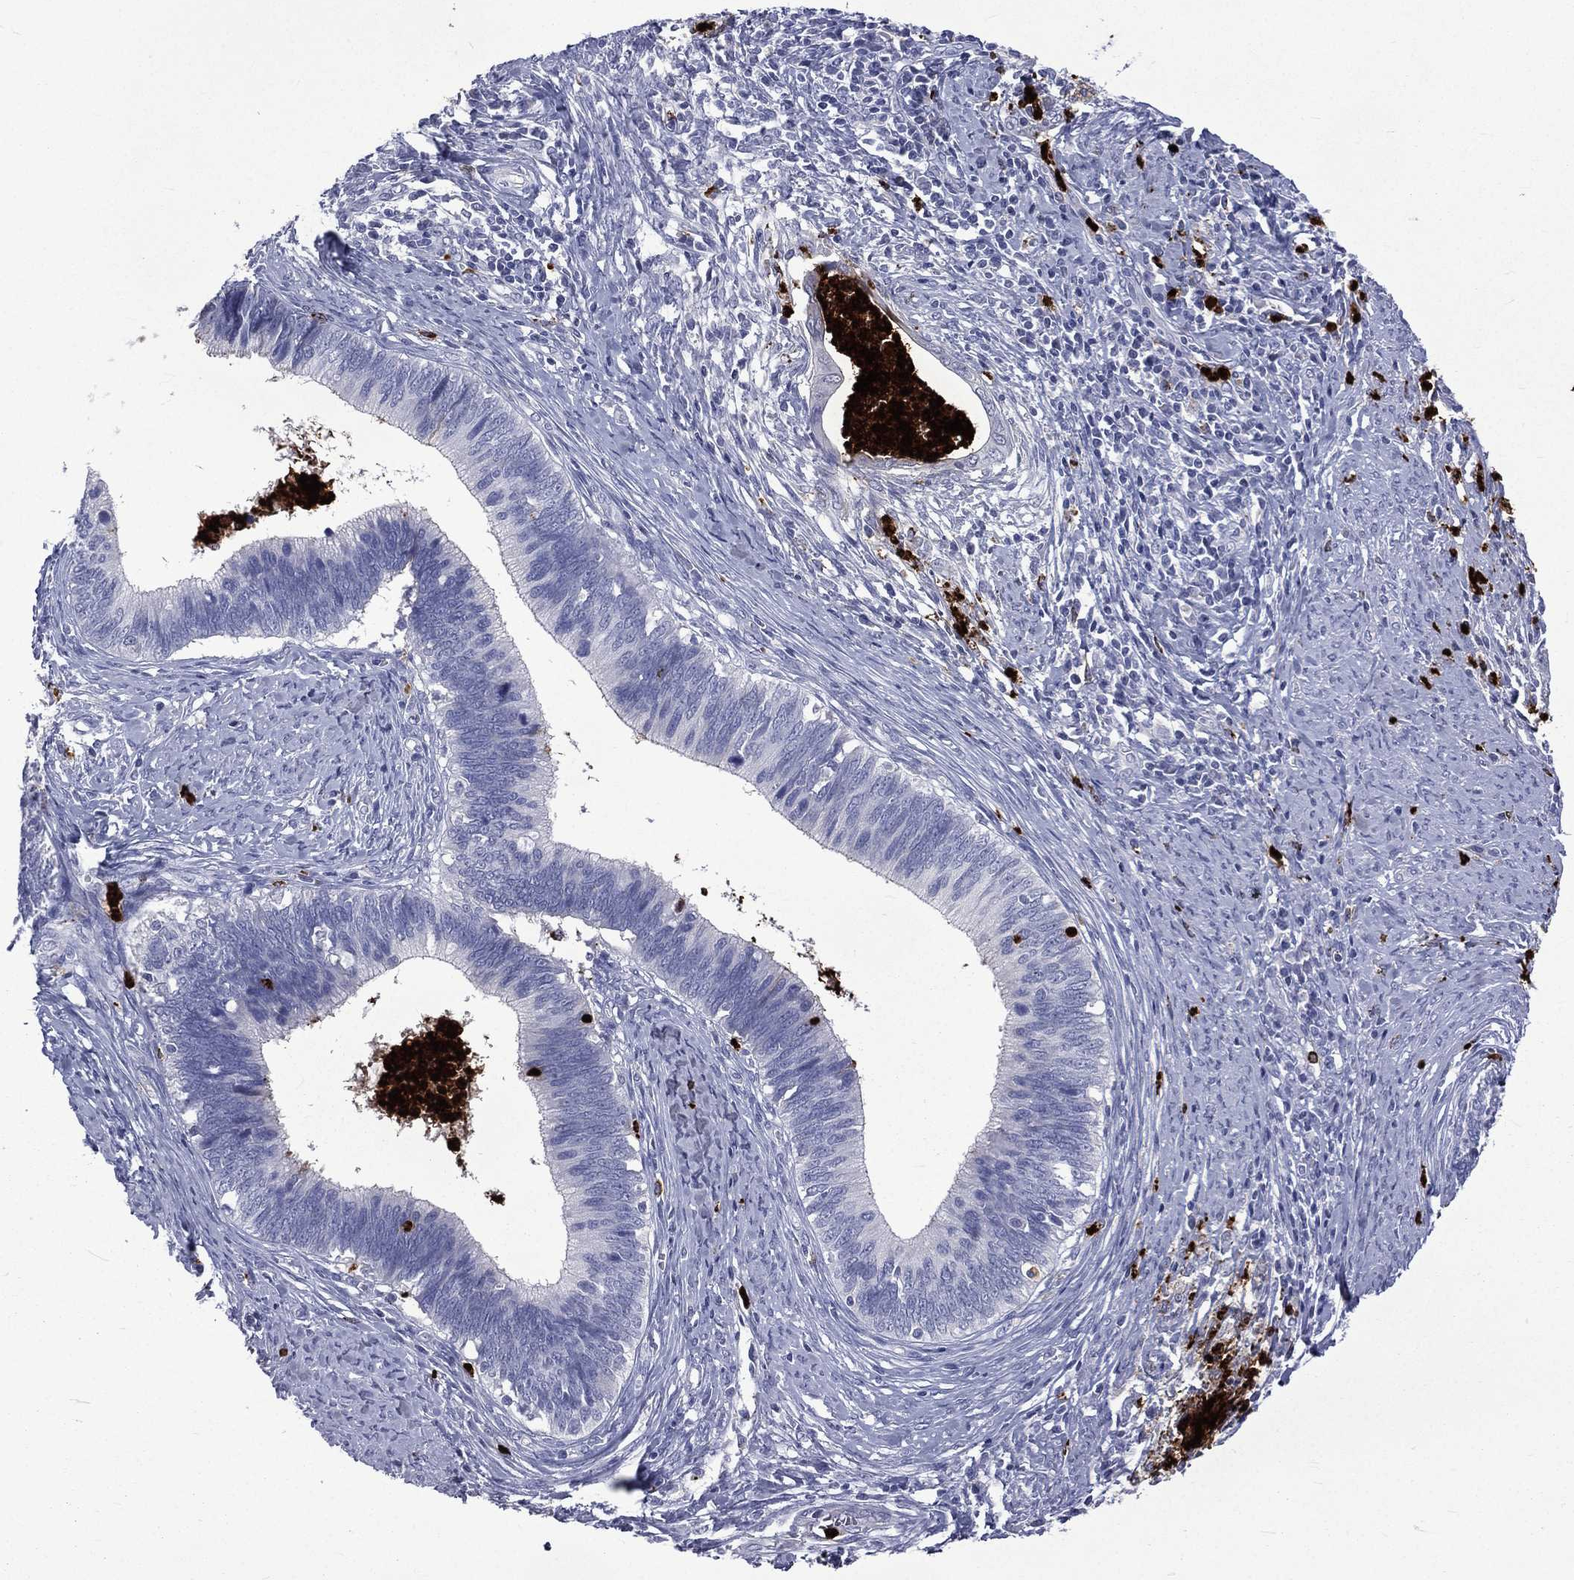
{"staining": {"intensity": "negative", "quantity": "none", "location": "none"}, "tissue": "cervical cancer", "cell_type": "Tumor cells", "image_type": "cancer", "snomed": [{"axis": "morphology", "description": "Adenocarcinoma, NOS"}, {"axis": "topography", "description": "Cervix"}], "caption": "Micrograph shows no significant protein staining in tumor cells of cervical cancer.", "gene": "ELANE", "patient": {"sex": "female", "age": 42}}